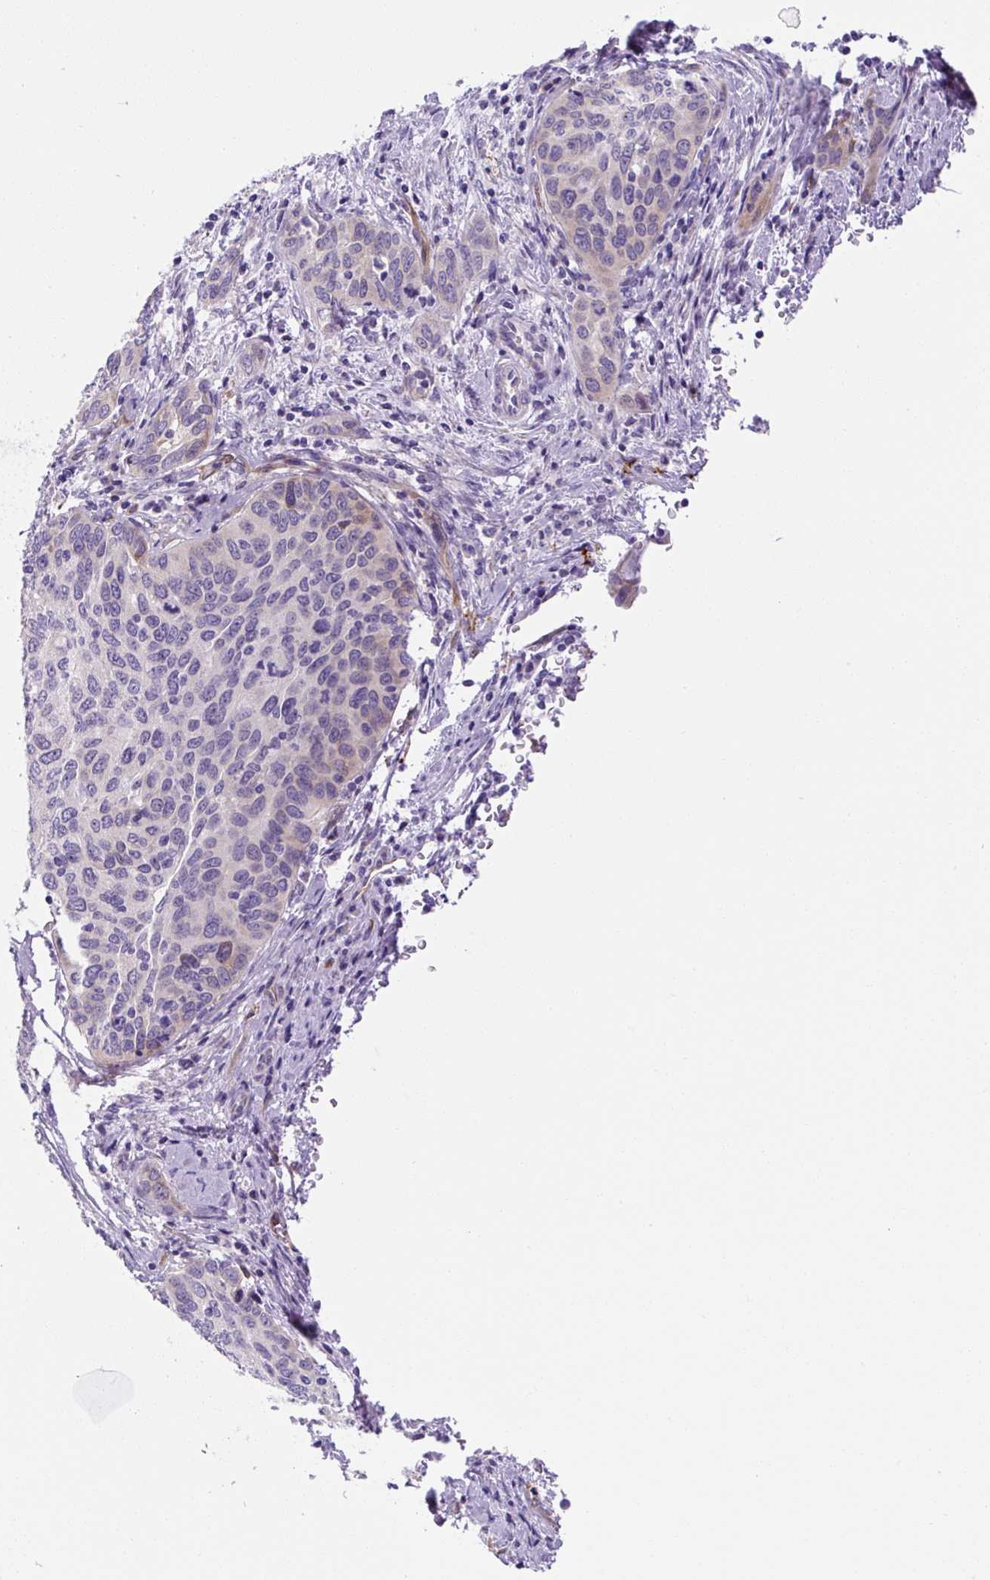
{"staining": {"intensity": "negative", "quantity": "none", "location": "none"}, "tissue": "cervical cancer", "cell_type": "Tumor cells", "image_type": "cancer", "snomed": [{"axis": "morphology", "description": "Squamous cell carcinoma, NOS"}, {"axis": "topography", "description": "Cervix"}], "caption": "This micrograph is of squamous cell carcinoma (cervical) stained with immunohistochemistry to label a protein in brown with the nuclei are counter-stained blue. There is no positivity in tumor cells.", "gene": "ASB4", "patient": {"sex": "female", "age": 60}}